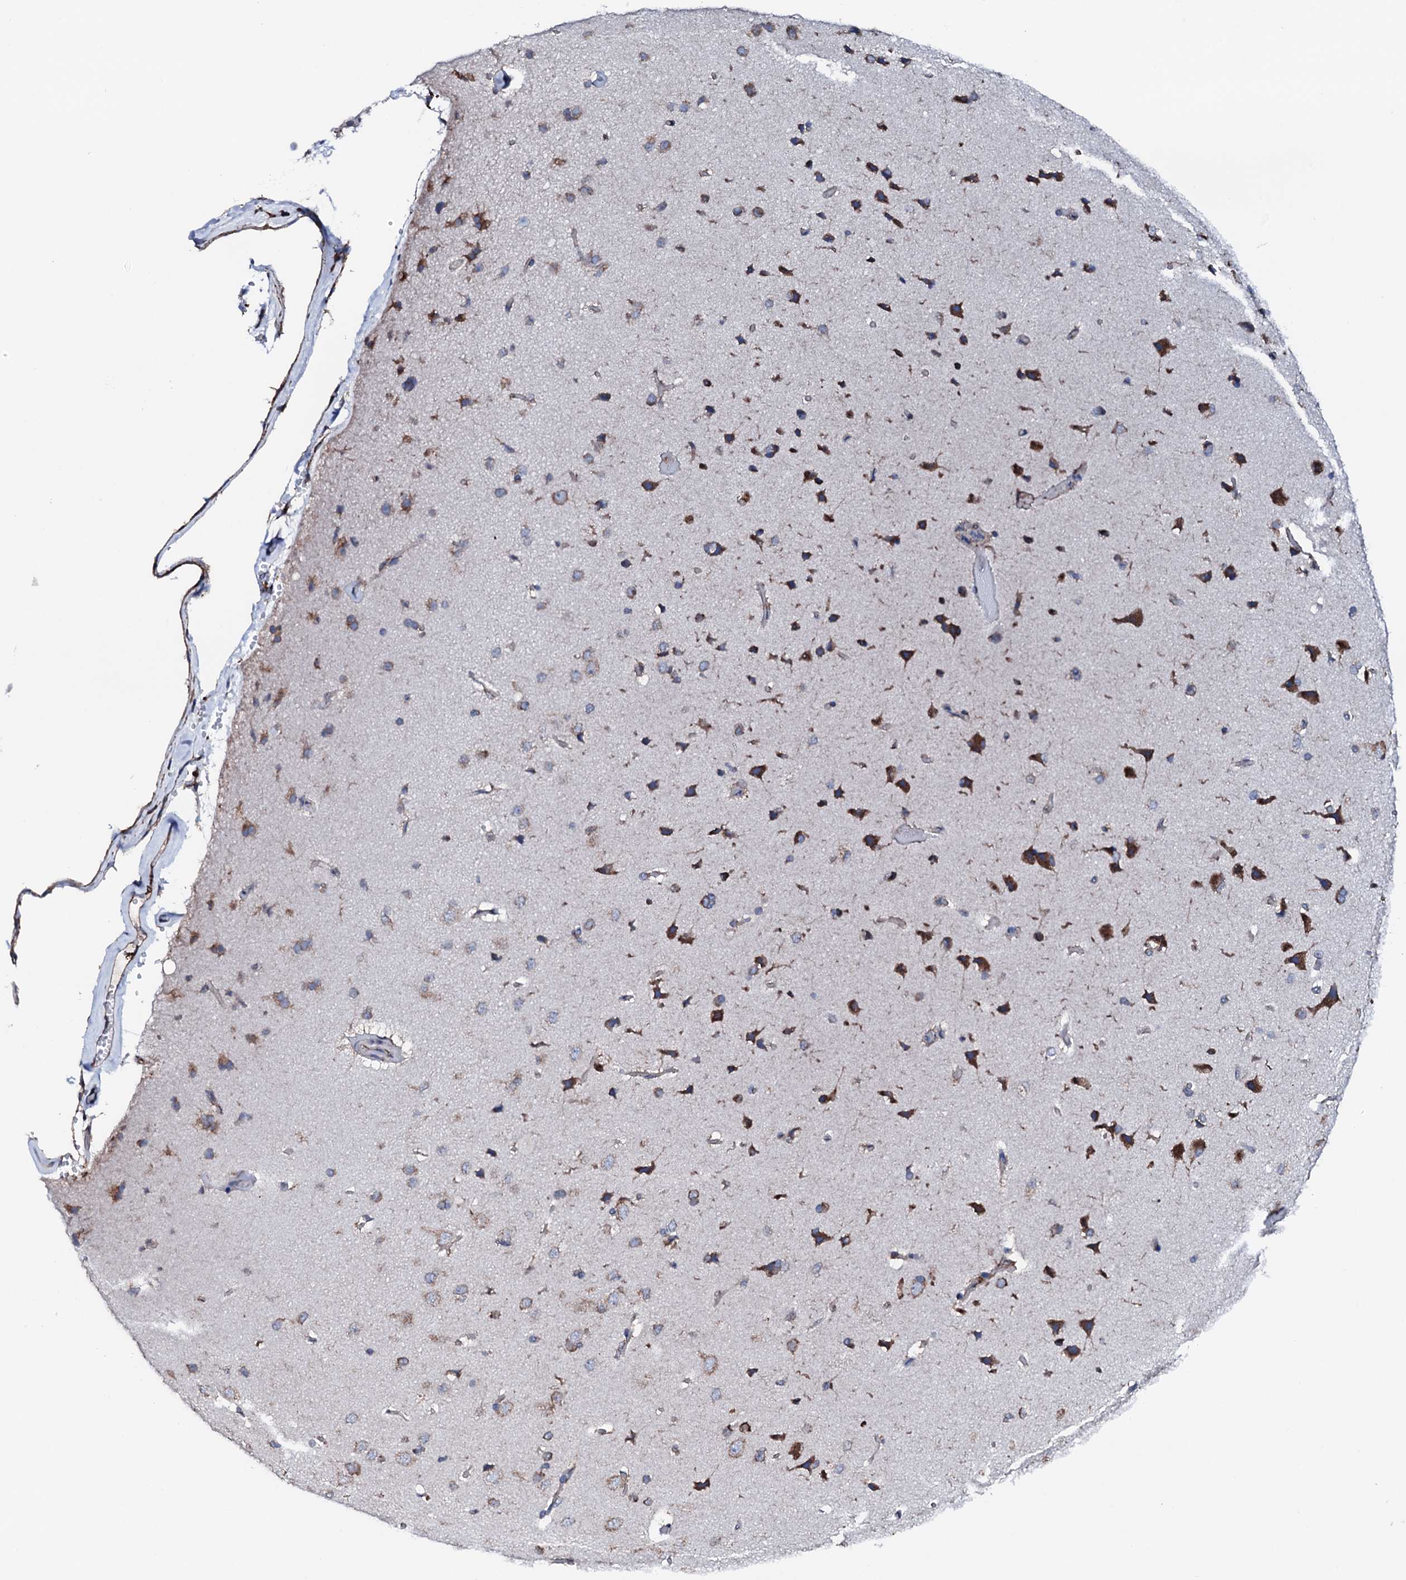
{"staining": {"intensity": "negative", "quantity": "none", "location": "none"}, "tissue": "cerebral cortex", "cell_type": "Endothelial cells", "image_type": "normal", "snomed": [{"axis": "morphology", "description": "Normal tissue, NOS"}, {"axis": "topography", "description": "Cerebral cortex"}], "caption": "This is an IHC photomicrograph of unremarkable cerebral cortex. There is no staining in endothelial cells.", "gene": "AMDHD1", "patient": {"sex": "male", "age": 62}}